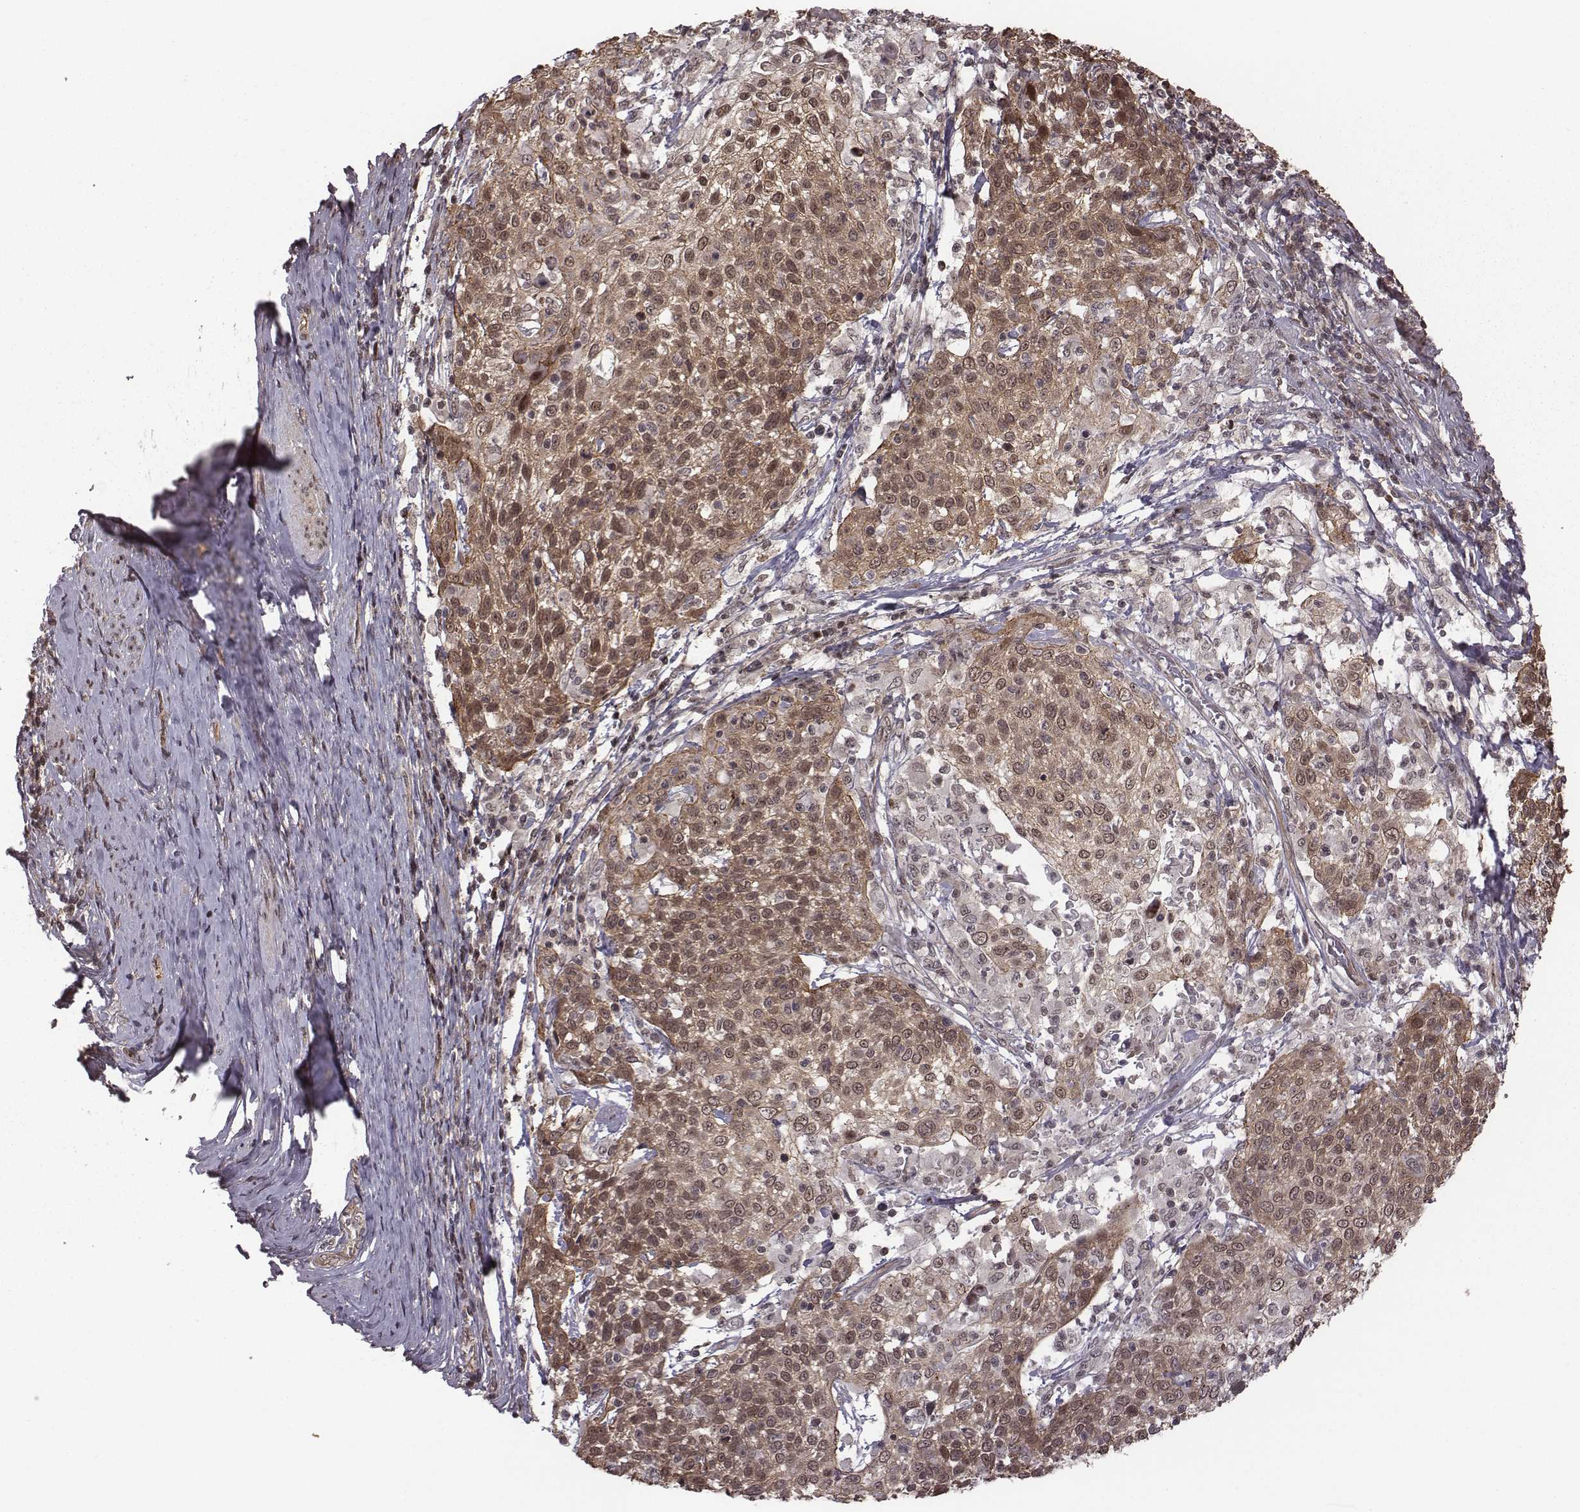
{"staining": {"intensity": "weak", "quantity": ">75%", "location": "cytoplasmic/membranous,nuclear"}, "tissue": "cervical cancer", "cell_type": "Tumor cells", "image_type": "cancer", "snomed": [{"axis": "morphology", "description": "Squamous cell carcinoma, NOS"}, {"axis": "topography", "description": "Cervix"}], "caption": "Cervical squamous cell carcinoma tissue demonstrates weak cytoplasmic/membranous and nuclear staining in approximately >75% of tumor cells Nuclei are stained in blue.", "gene": "RPL3", "patient": {"sex": "female", "age": 61}}